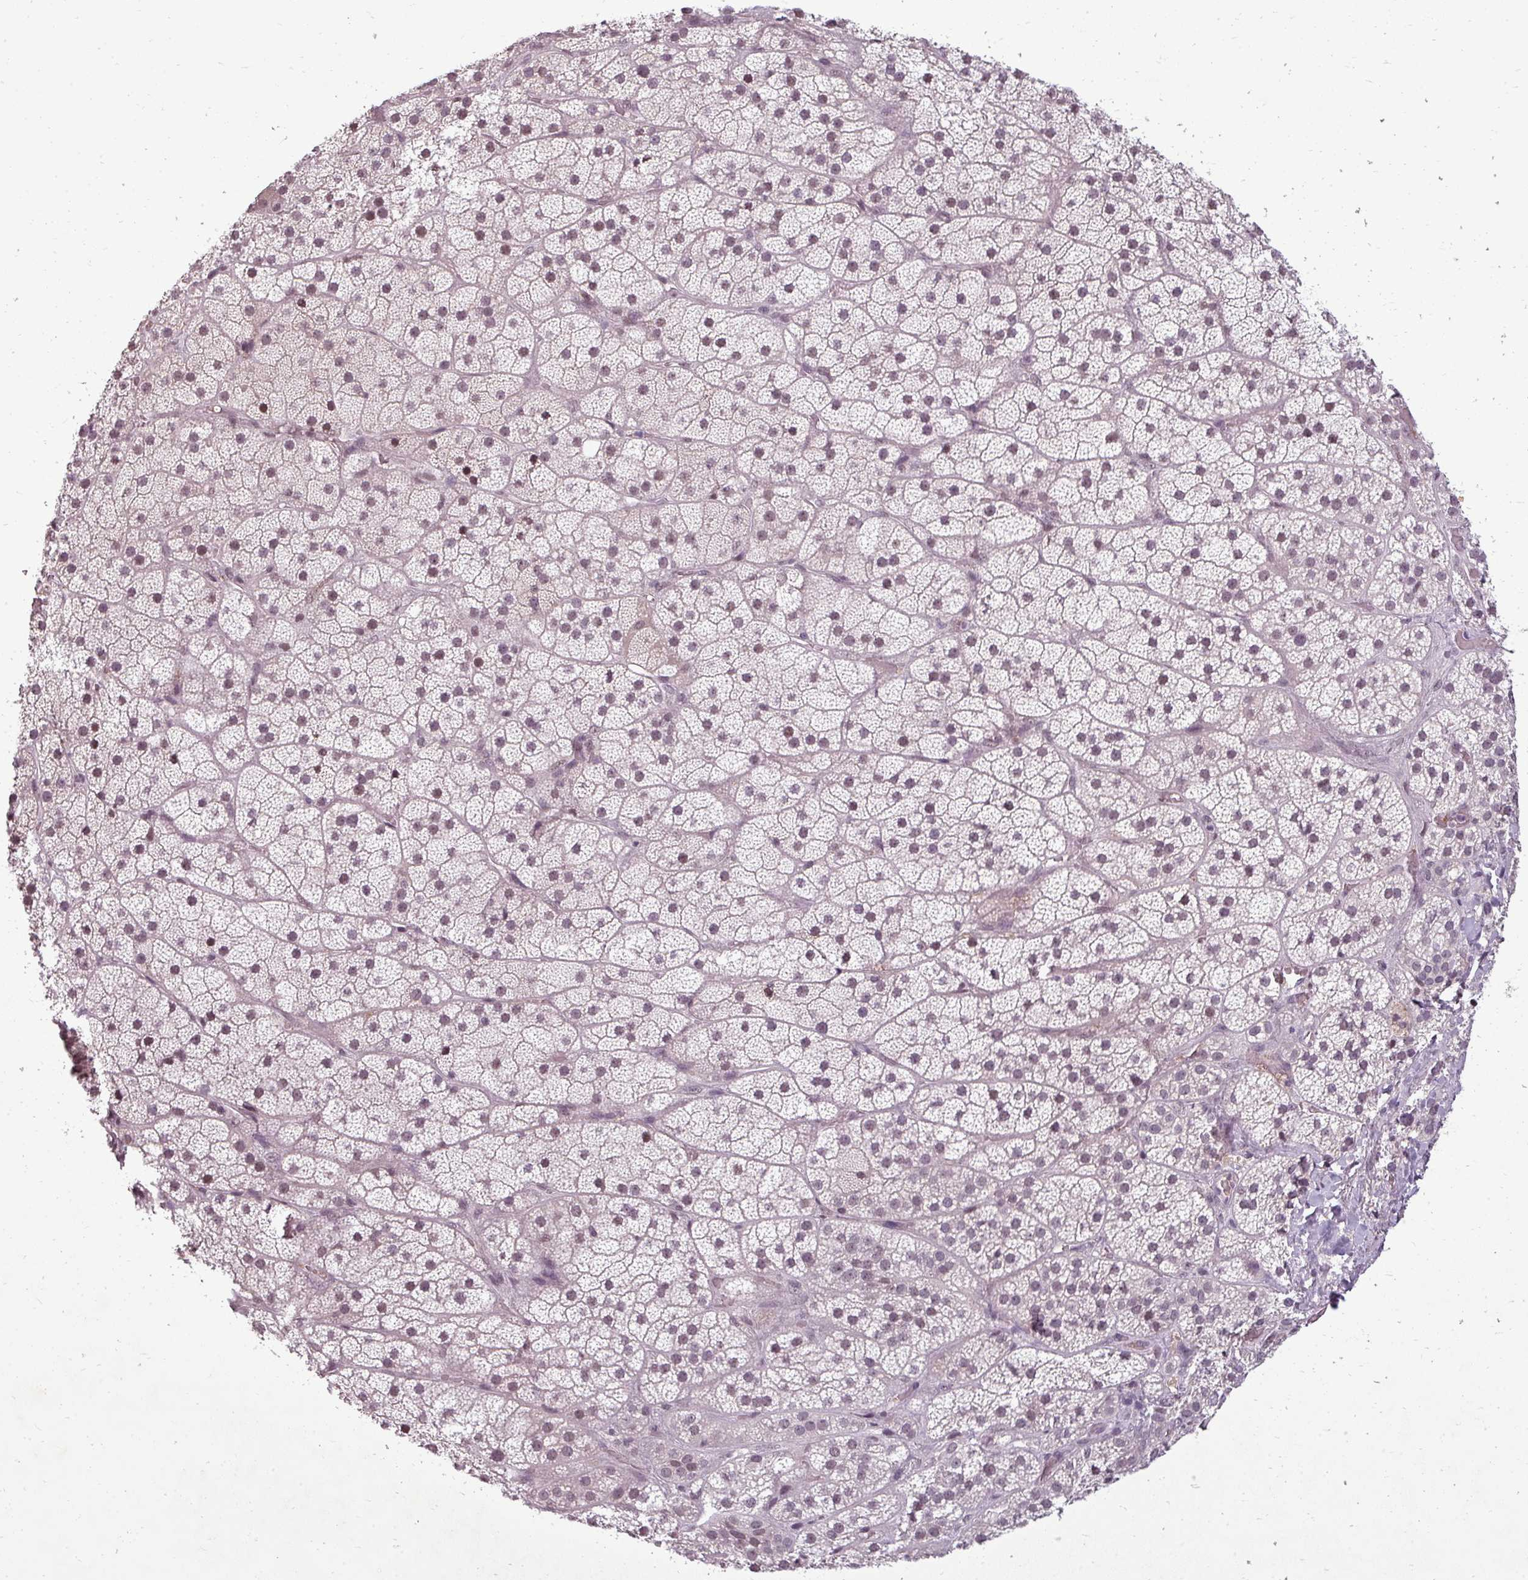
{"staining": {"intensity": "moderate", "quantity": ">75%", "location": "nuclear"}, "tissue": "adrenal gland", "cell_type": "Glandular cells", "image_type": "normal", "snomed": [{"axis": "morphology", "description": "Normal tissue, NOS"}, {"axis": "topography", "description": "Adrenal gland"}], "caption": "This photomicrograph demonstrates immunohistochemistry staining of normal human adrenal gland, with medium moderate nuclear expression in about >75% of glandular cells.", "gene": "BCAS3", "patient": {"sex": "male", "age": 57}}